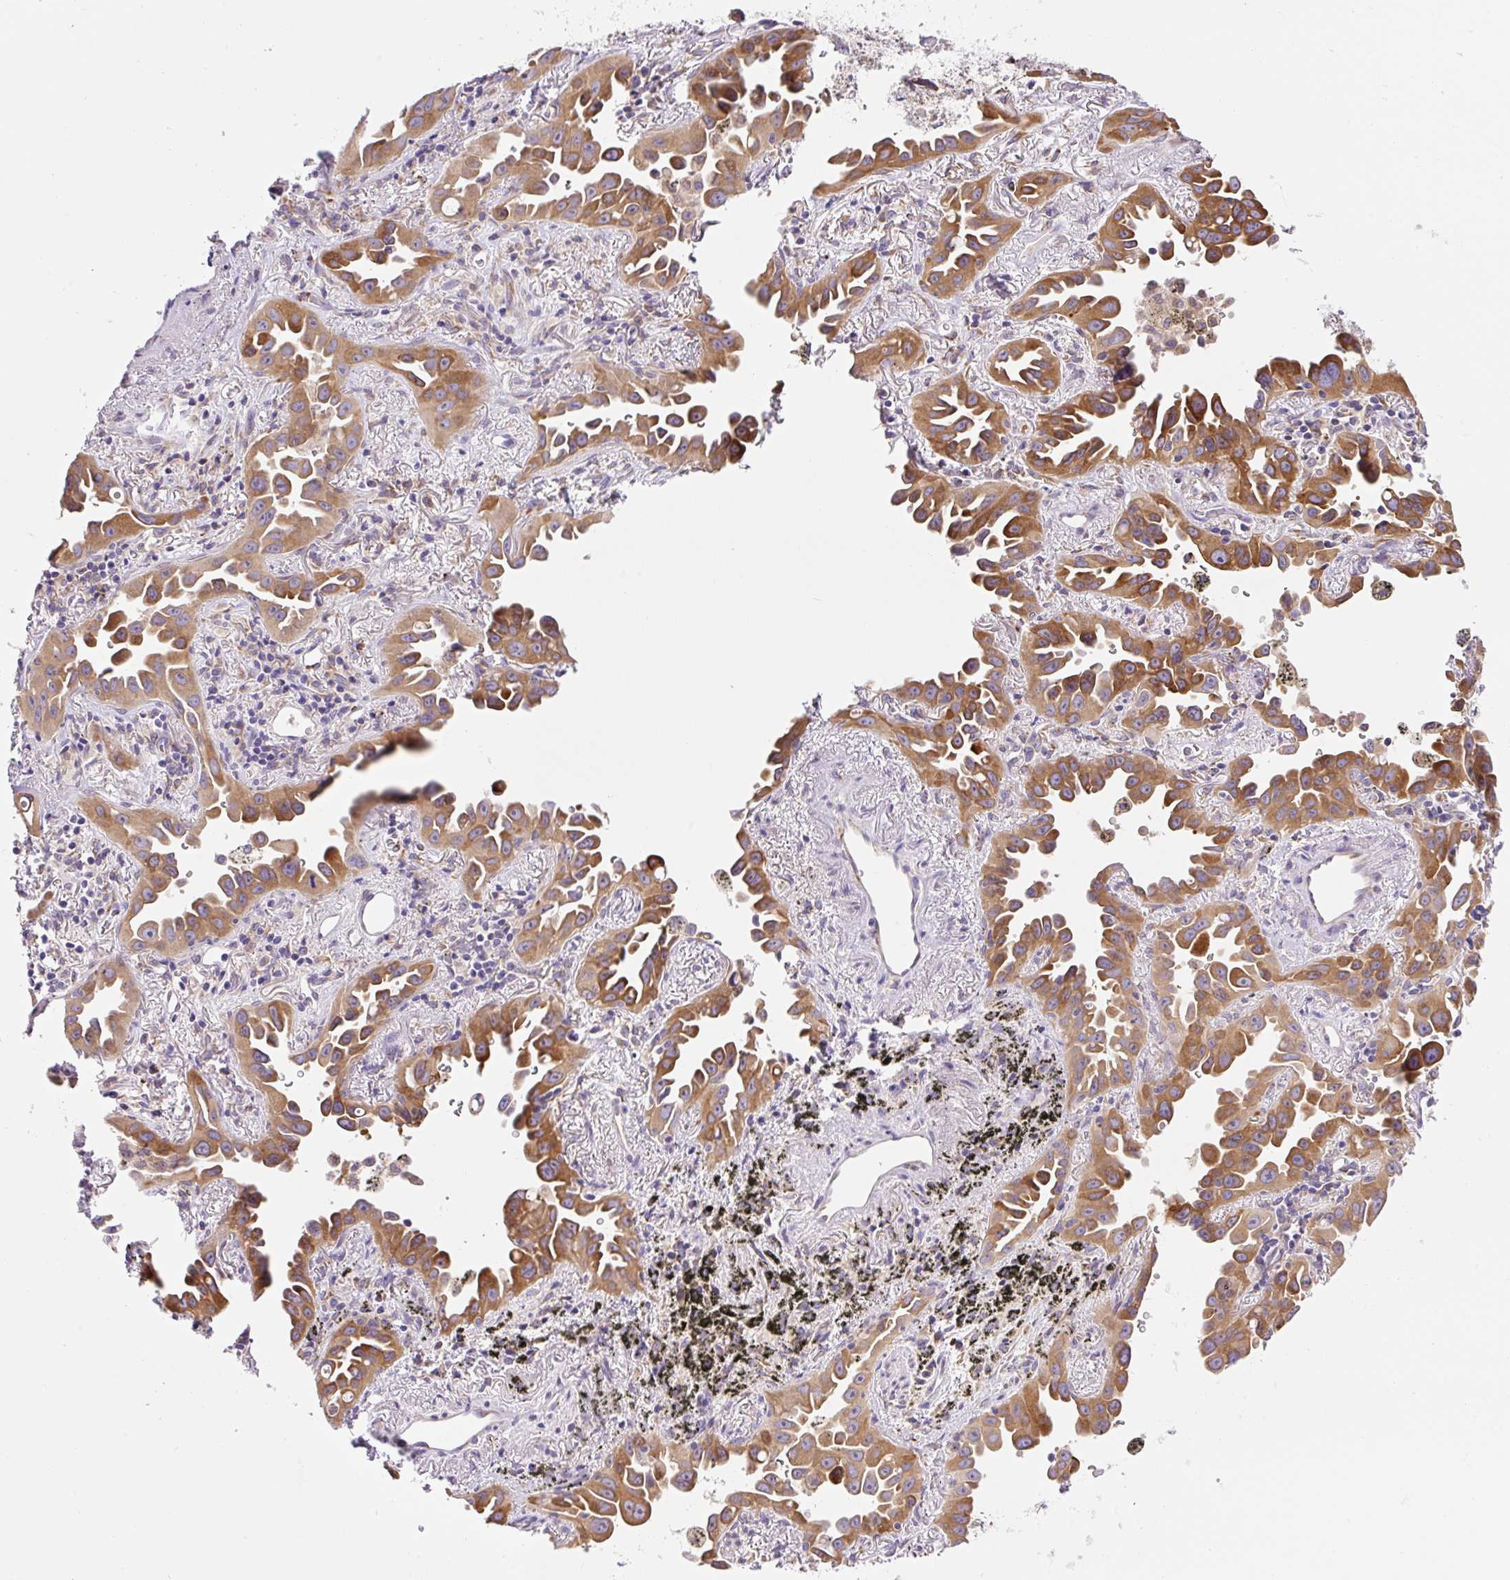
{"staining": {"intensity": "moderate", "quantity": ">75%", "location": "cytoplasmic/membranous"}, "tissue": "lung cancer", "cell_type": "Tumor cells", "image_type": "cancer", "snomed": [{"axis": "morphology", "description": "Adenocarcinoma, NOS"}, {"axis": "topography", "description": "Lung"}], "caption": "Adenocarcinoma (lung) stained for a protein reveals moderate cytoplasmic/membranous positivity in tumor cells.", "gene": "POFUT1", "patient": {"sex": "male", "age": 68}}